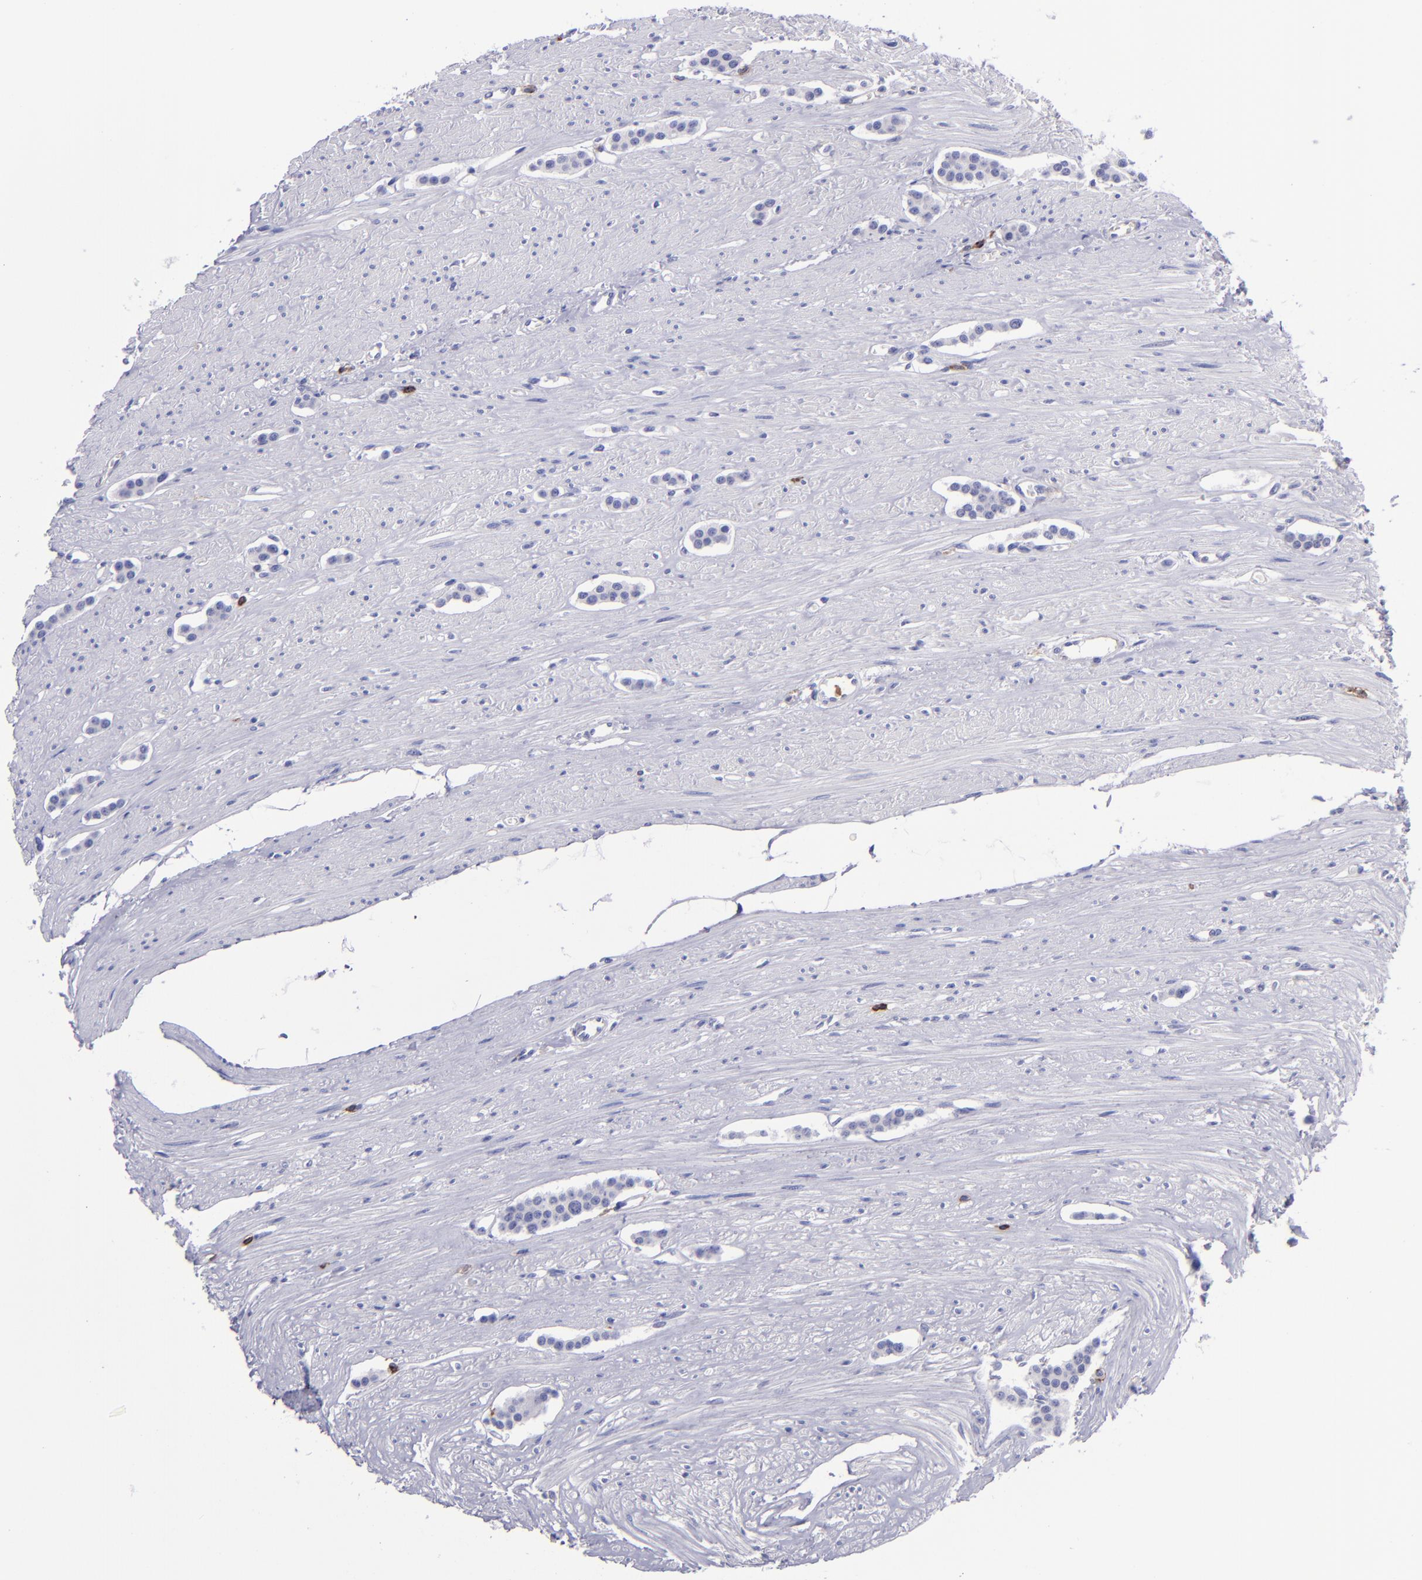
{"staining": {"intensity": "negative", "quantity": "none", "location": "none"}, "tissue": "carcinoid", "cell_type": "Tumor cells", "image_type": "cancer", "snomed": [{"axis": "morphology", "description": "Carcinoid, malignant, NOS"}, {"axis": "topography", "description": "Small intestine"}], "caption": "An IHC histopathology image of carcinoid is shown. There is no staining in tumor cells of carcinoid.", "gene": "ICAM3", "patient": {"sex": "male", "age": 60}}